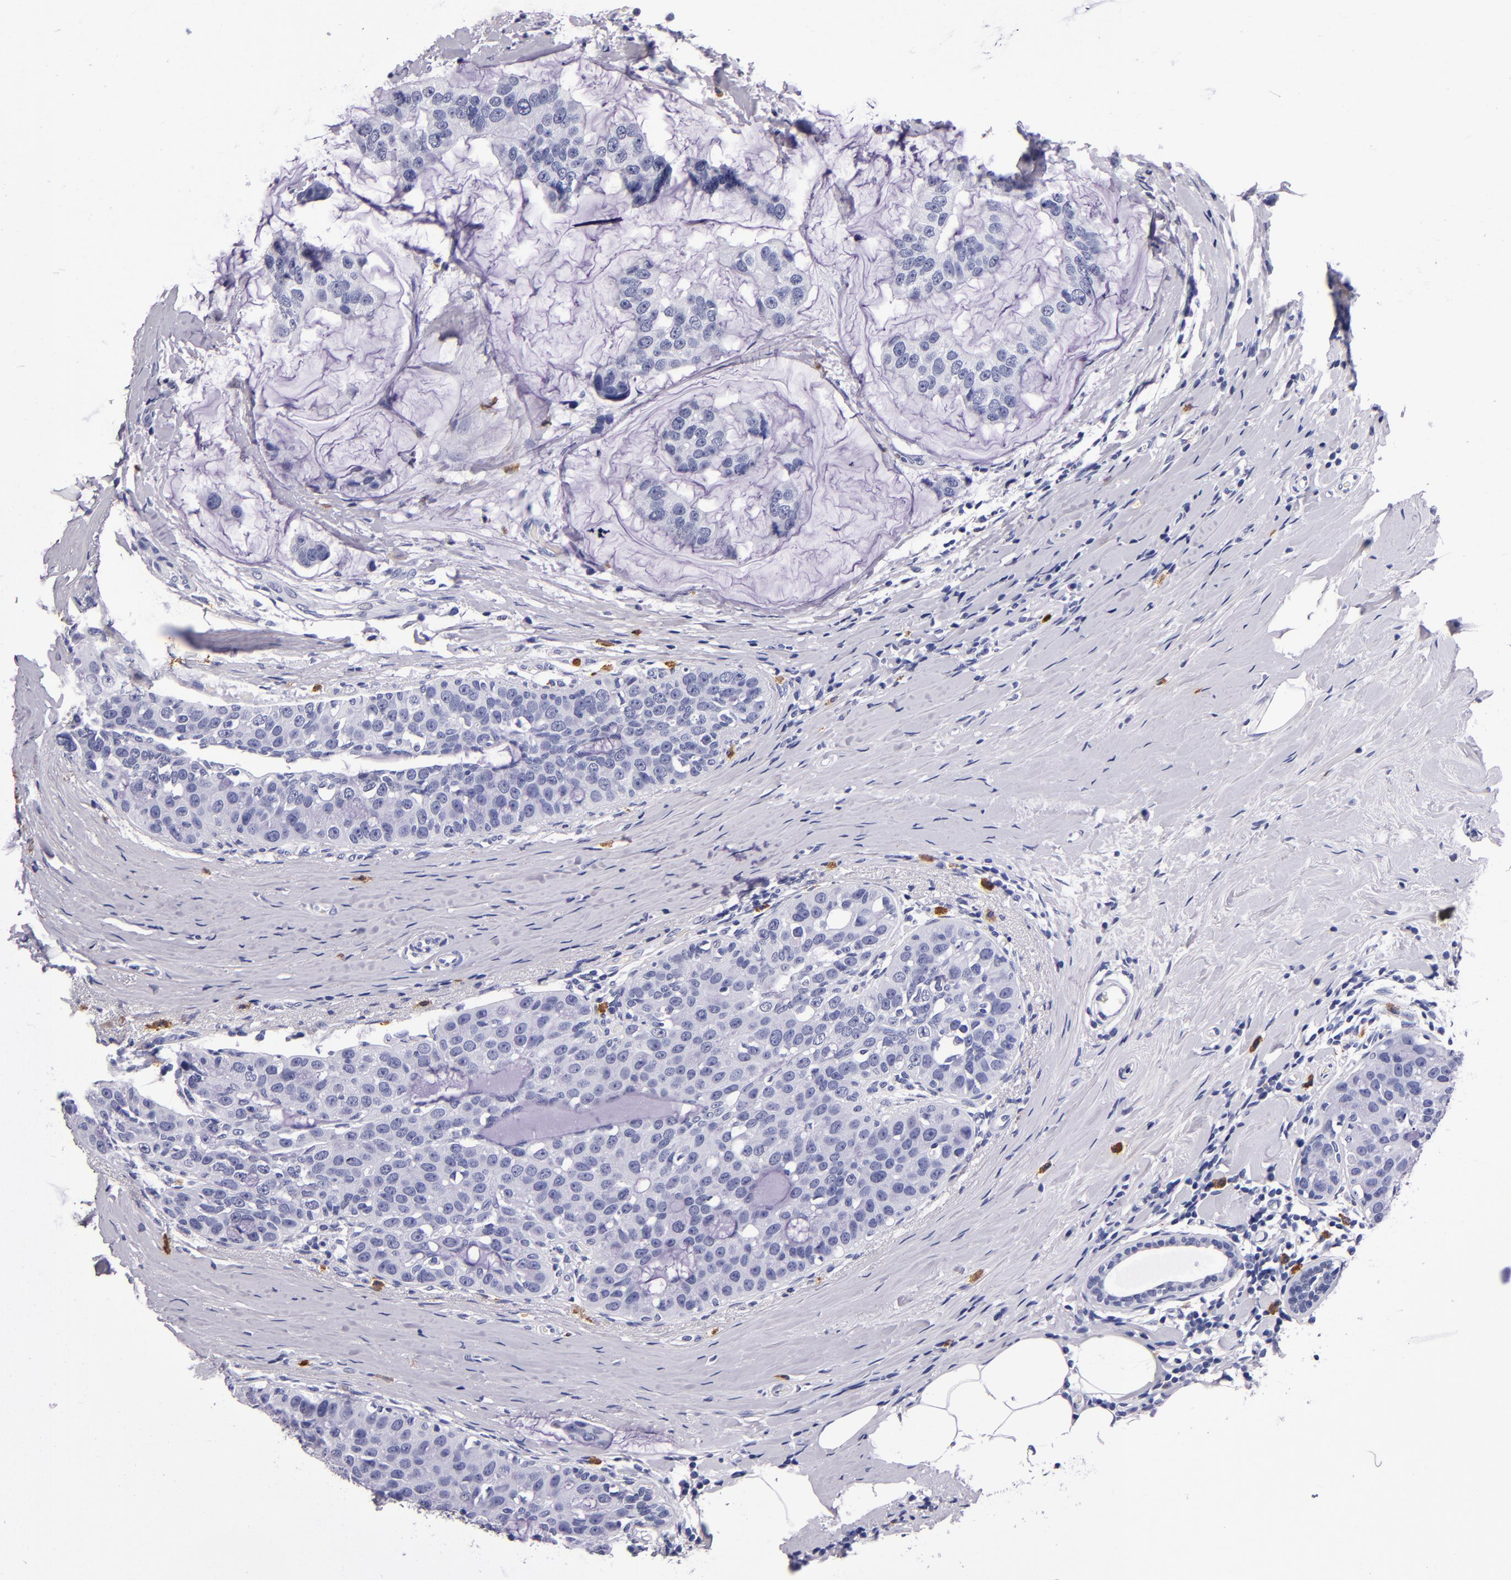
{"staining": {"intensity": "negative", "quantity": "none", "location": "none"}, "tissue": "breast cancer", "cell_type": "Tumor cells", "image_type": "cancer", "snomed": [{"axis": "morphology", "description": "Normal tissue, NOS"}, {"axis": "morphology", "description": "Duct carcinoma"}, {"axis": "topography", "description": "Breast"}], "caption": "There is no significant positivity in tumor cells of intraductal carcinoma (breast).", "gene": "S100A8", "patient": {"sex": "female", "age": 50}}